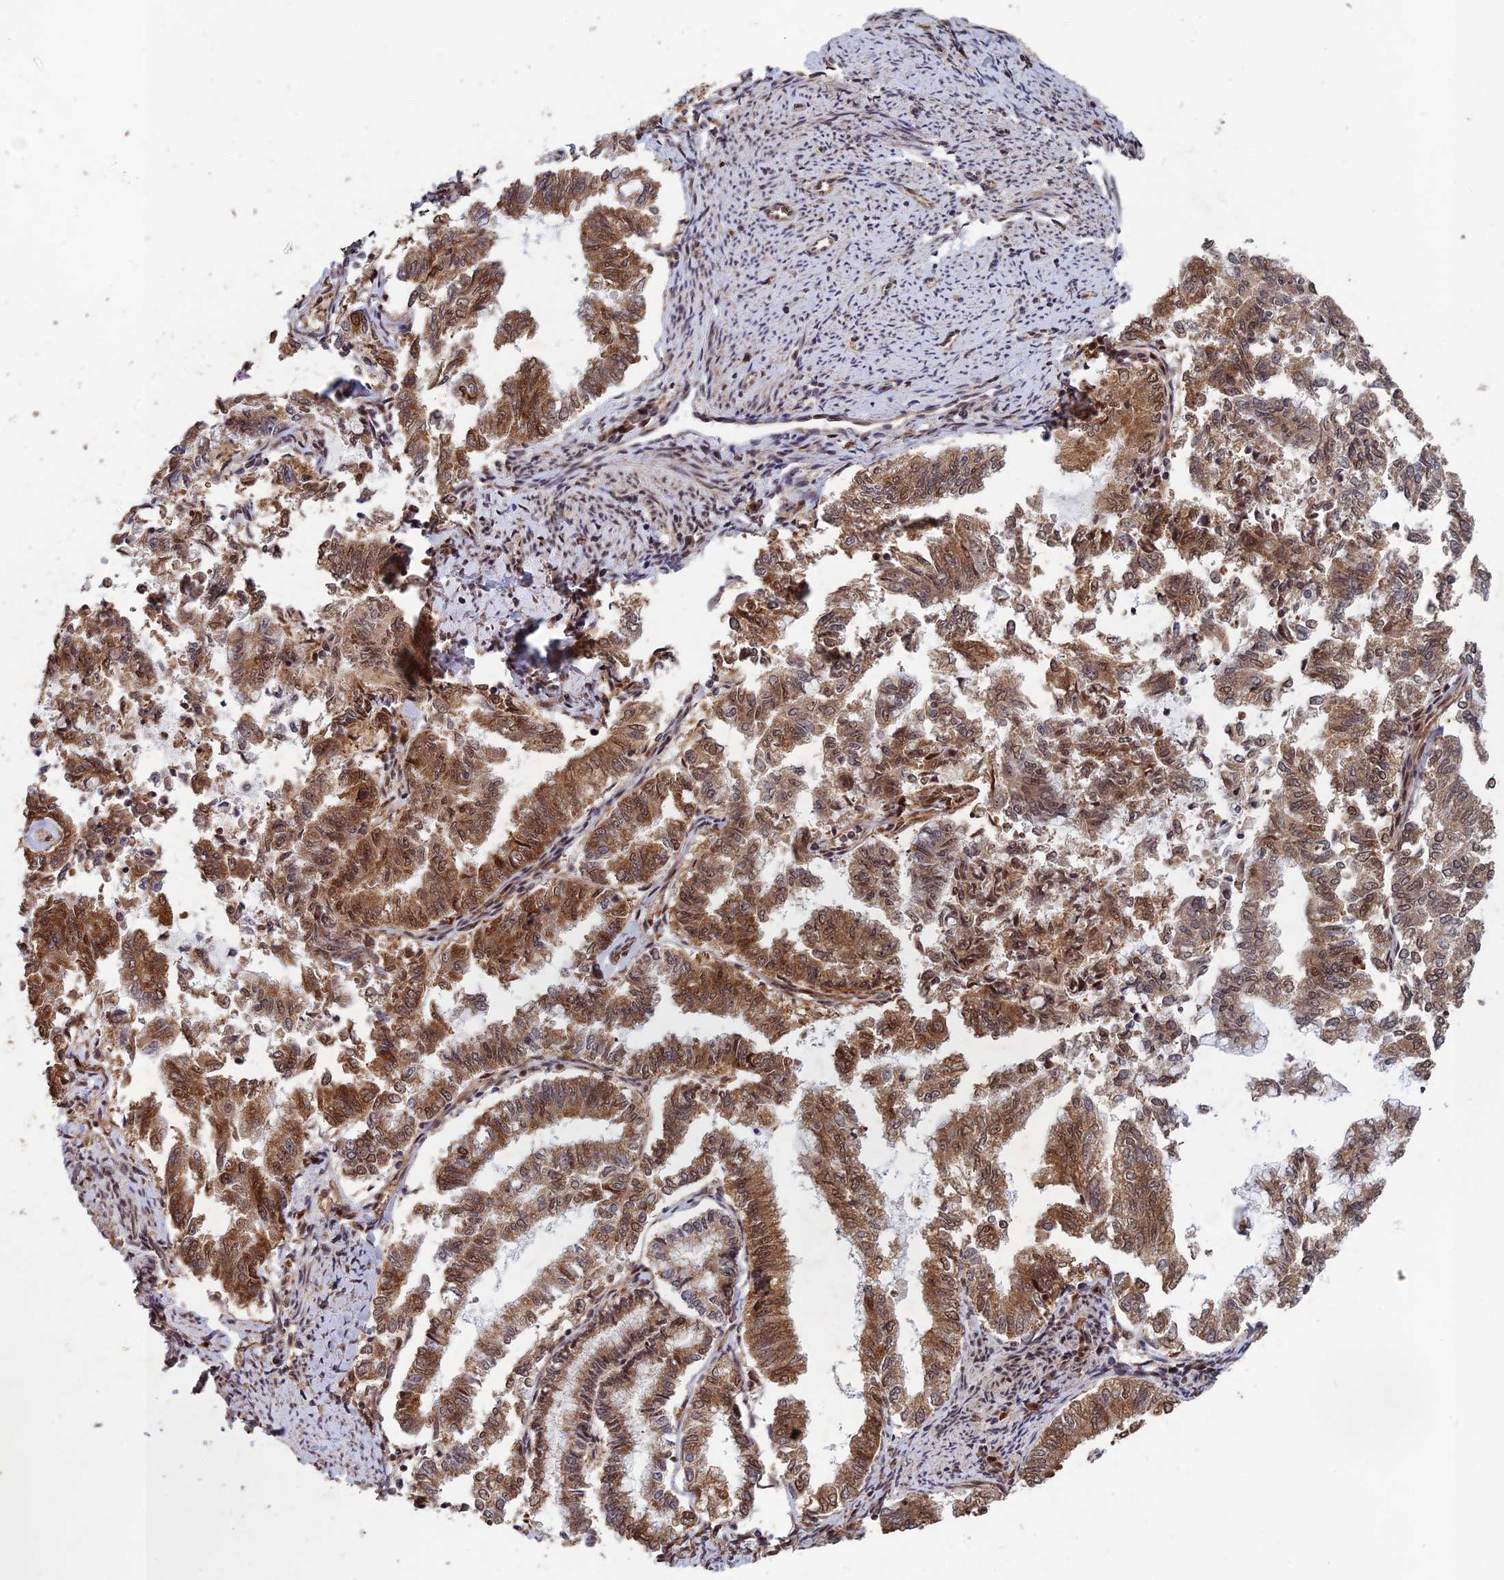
{"staining": {"intensity": "moderate", "quantity": ">75%", "location": "cytoplasmic/membranous,nuclear"}, "tissue": "endometrial cancer", "cell_type": "Tumor cells", "image_type": "cancer", "snomed": [{"axis": "morphology", "description": "Adenocarcinoma, NOS"}, {"axis": "topography", "description": "Endometrium"}], "caption": "DAB (3,3'-diaminobenzidine) immunohistochemical staining of human endometrial cancer demonstrates moderate cytoplasmic/membranous and nuclear protein staining in about >75% of tumor cells.", "gene": "FAM53C", "patient": {"sex": "female", "age": 79}}